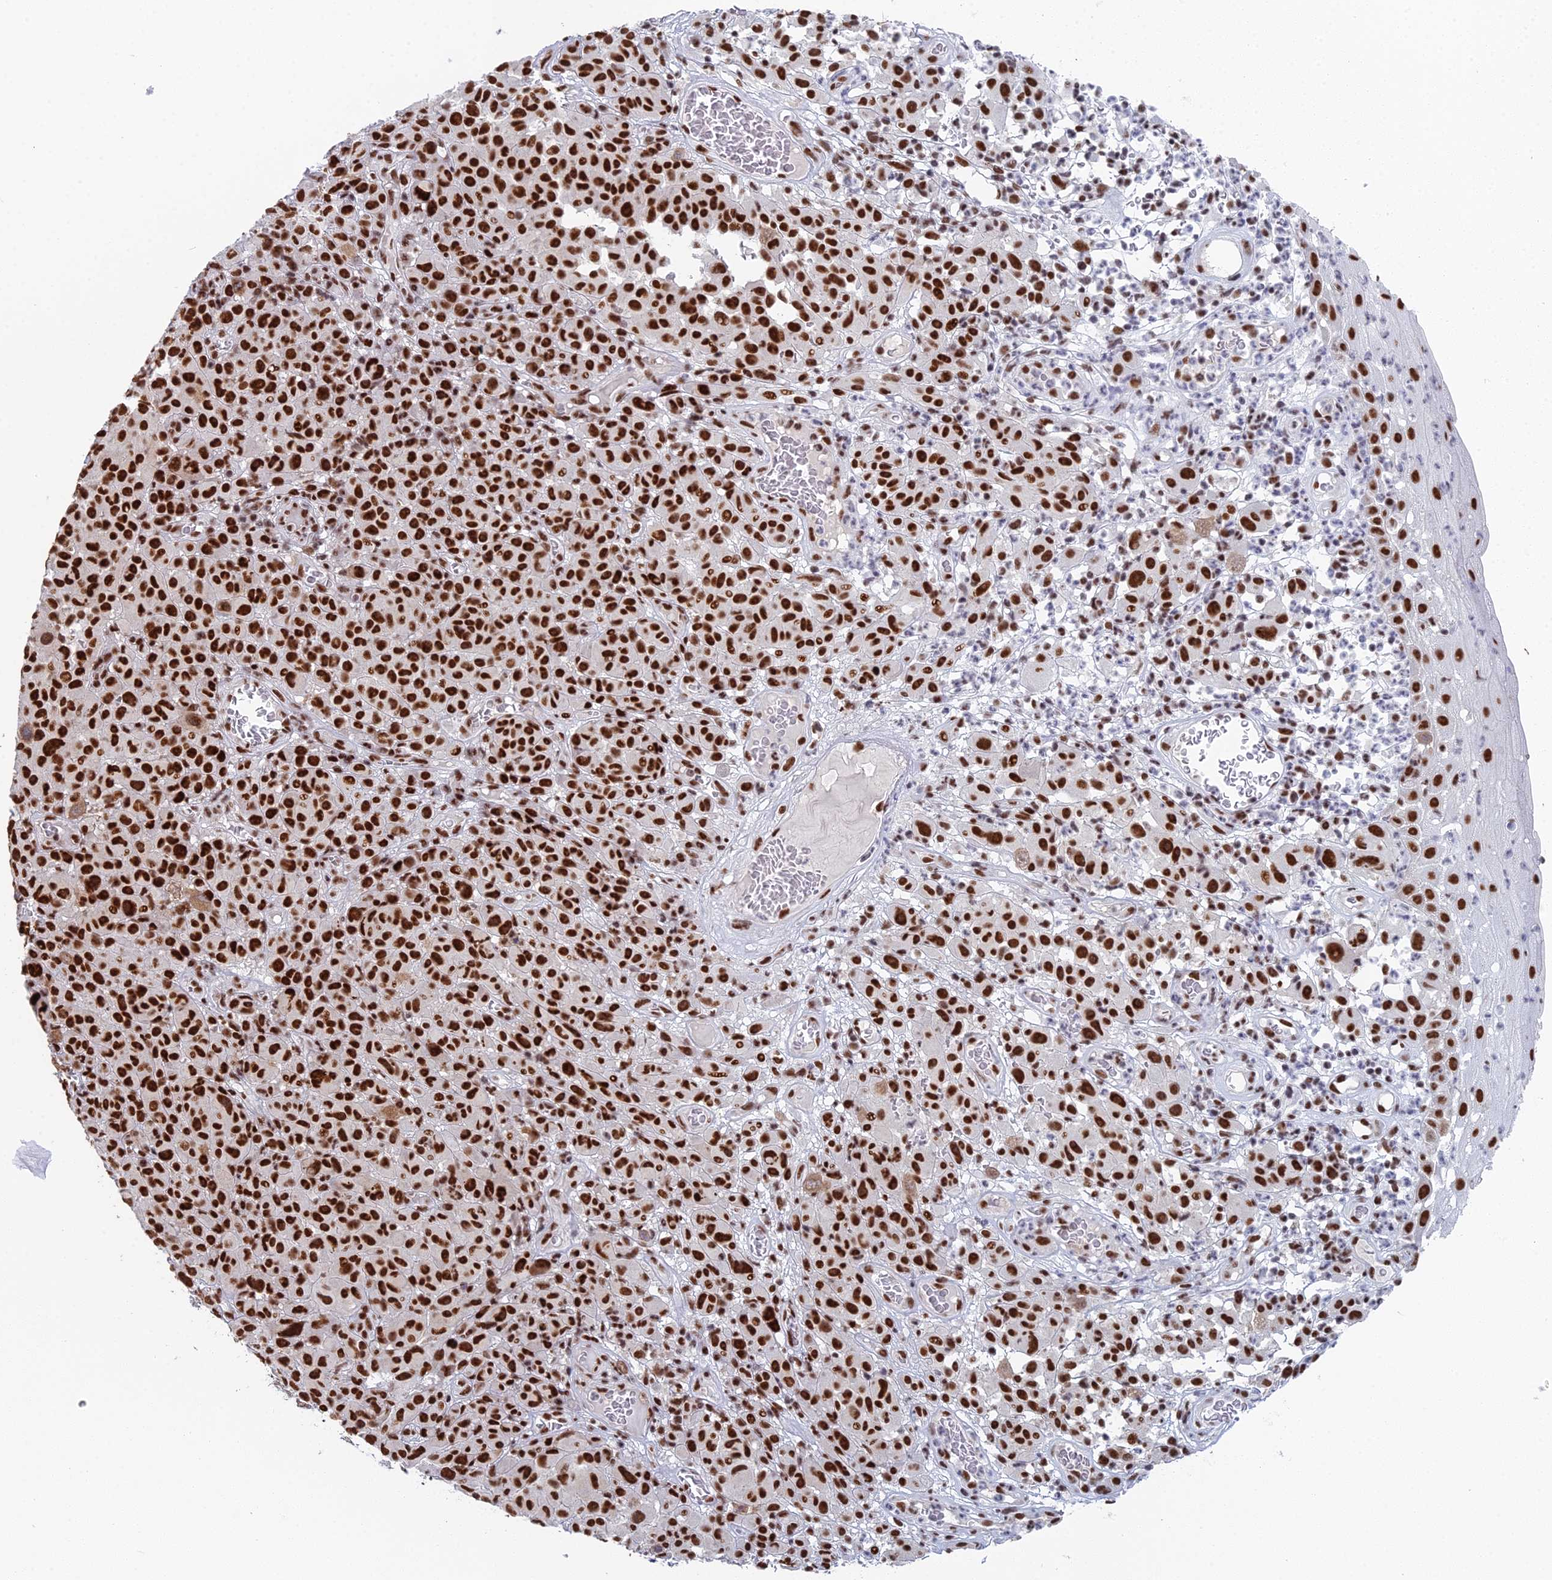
{"staining": {"intensity": "strong", "quantity": ">75%", "location": "nuclear"}, "tissue": "melanoma", "cell_type": "Tumor cells", "image_type": "cancer", "snomed": [{"axis": "morphology", "description": "Malignant melanoma, NOS"}, {"axis": "topography", "description": "Skin"}], "caption": "Protein expression analysis of melanoma reveals strong nuclear positivity in about >75% of tumor cells.", "gene": "SF3B3", "patient": {"sex": "female", "age": 82}}